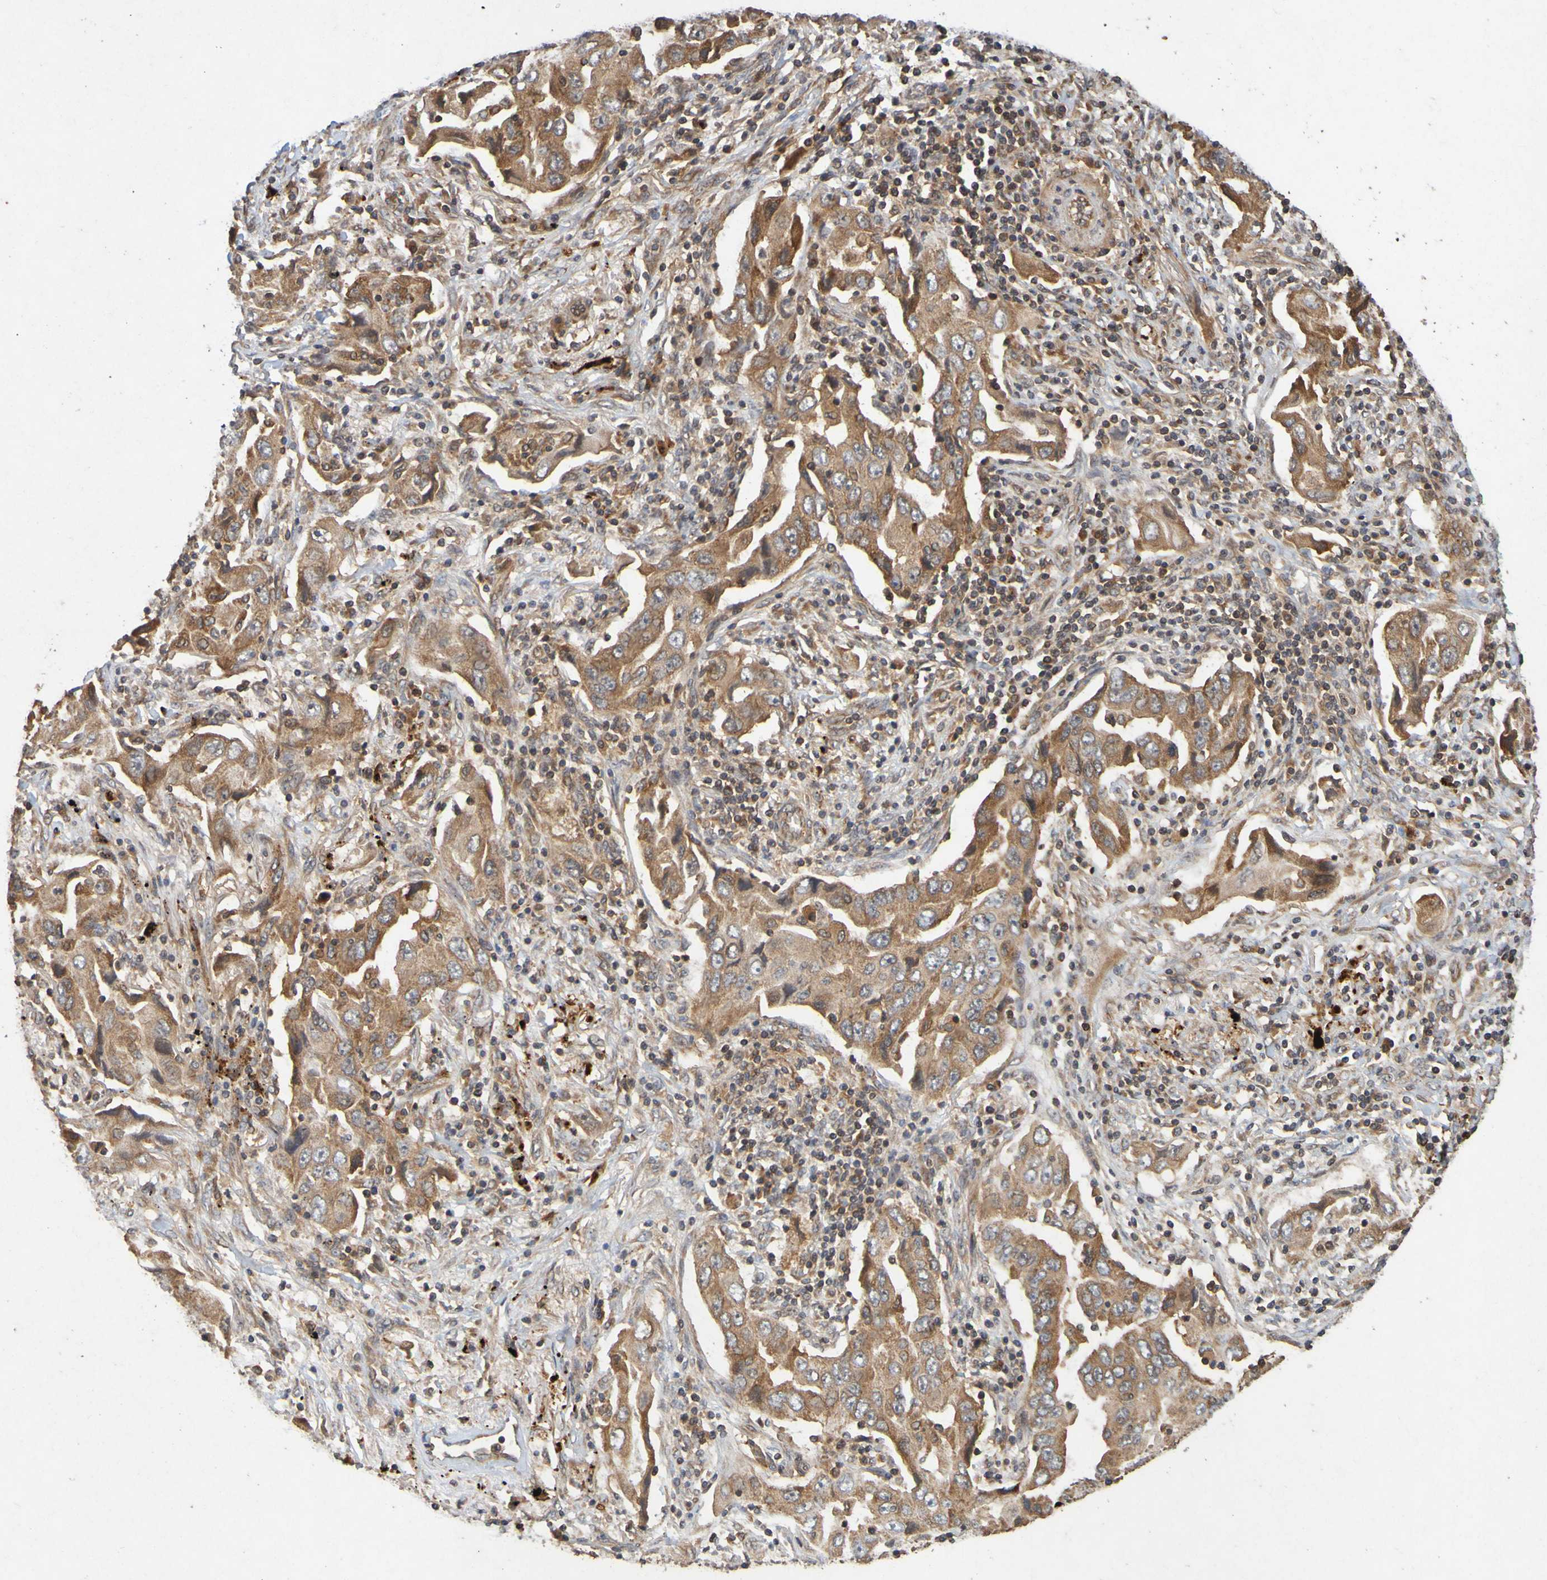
{"staining": {"intensity": "moderate", "quantity": ">75%", "location": "cytoplasmic/membranous"}, "tissue": "lung cancer", "cell_type": "Tumor cells", "image_type": "cancer", "snomed": [{"axis": "morphology", "description": "Adenocarcinoma, NOS"}, {"axis": "topography", "description": "Lung"}], "caption": "A micrograph of human lung cancer (adenocarcinoma) stained for a protein demonstrates moderate cytoplasmic/membranous brown staining in tumor cells.", "gene": "OCRL", "patient": {"sex": "female", "age": 65}}